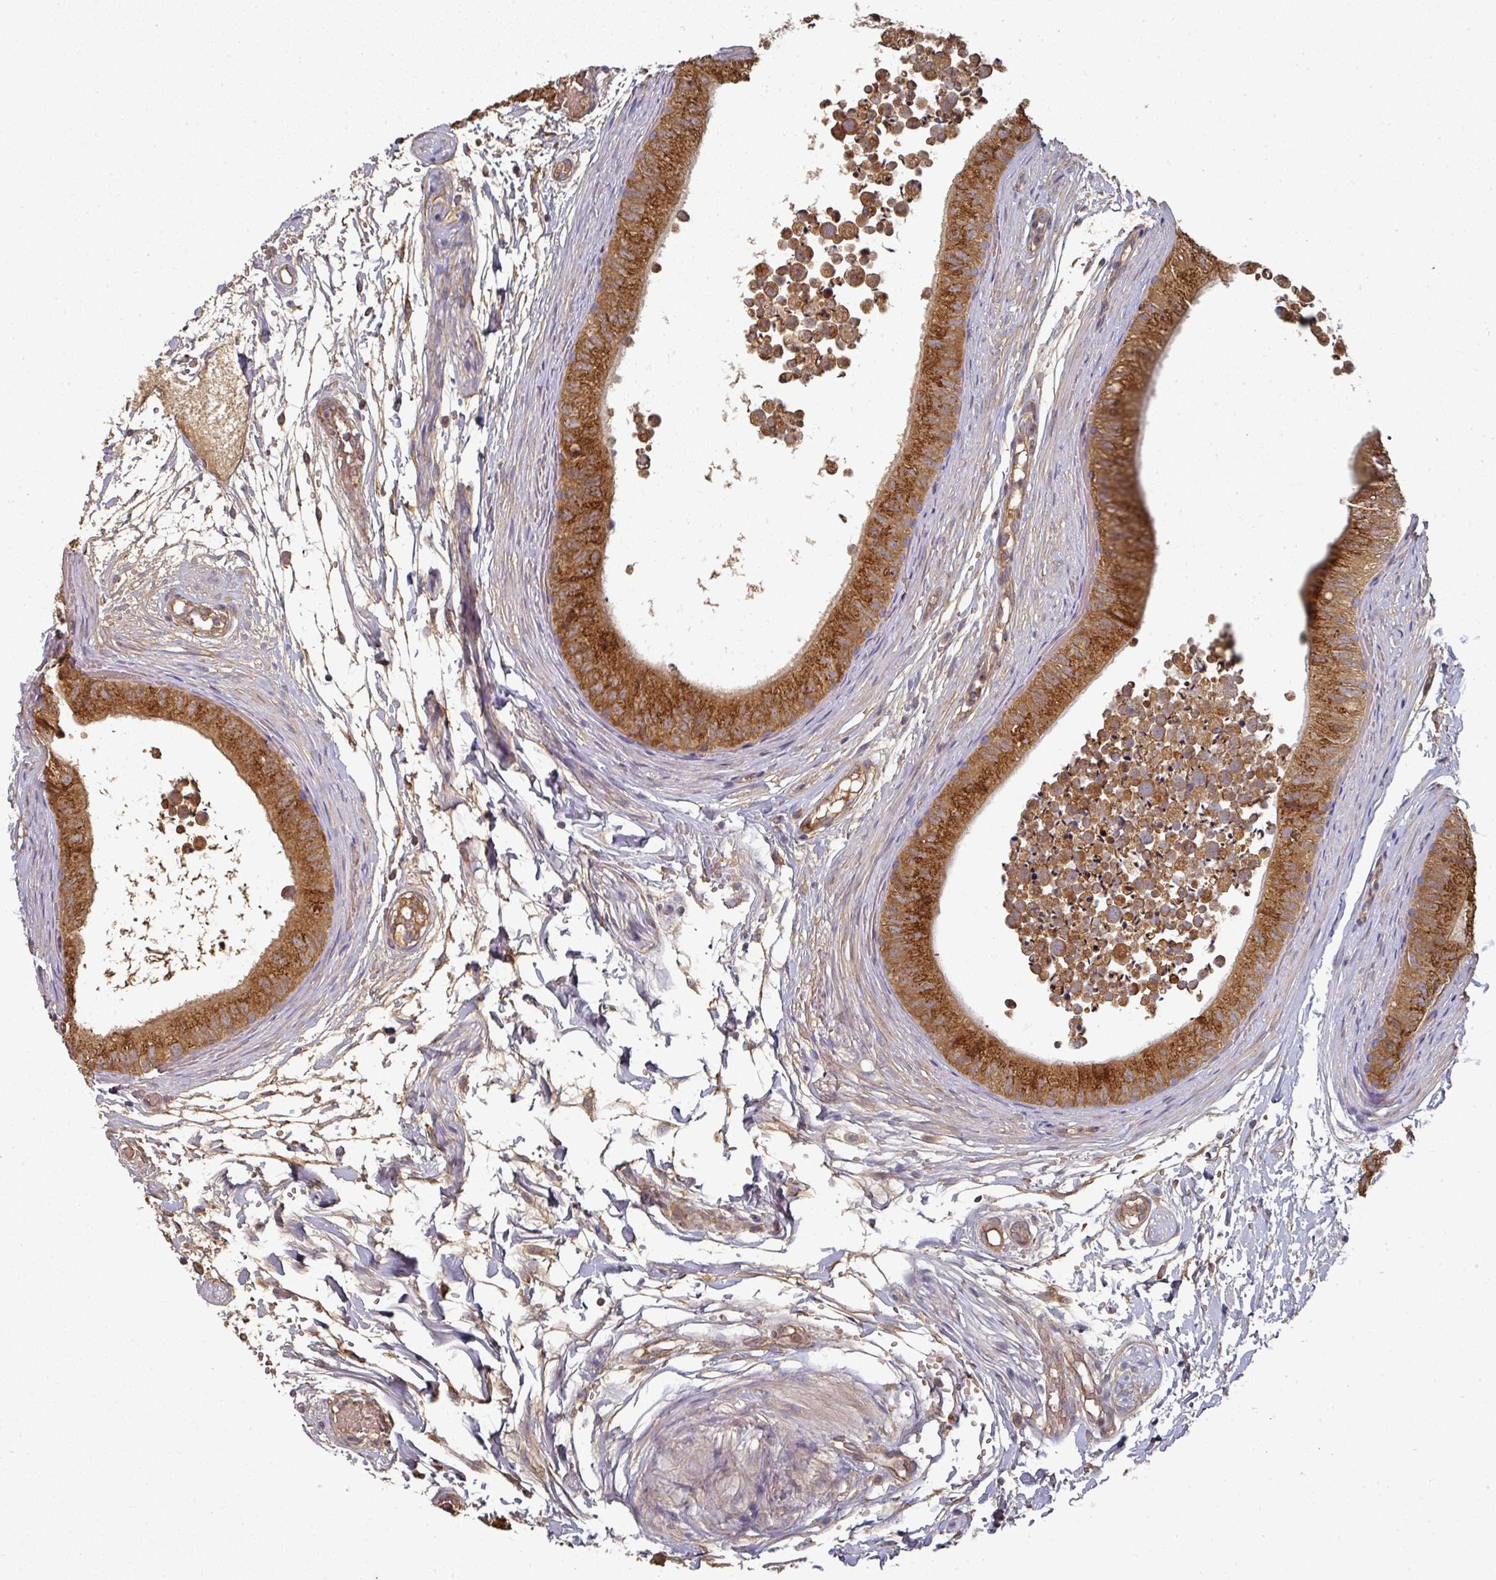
{"staining": {"intensity": "strong", "quantity": ">75%", "location": "cytoplasmic/membranous"}, "tissue": "epididymis", "cell_type": "Glandular cells", "image_type": "normal", "snomed": [{"axis": "morphology", "description": "Normal tissue, NOS"}, {"axis": "topography", "description": "Epididymis"}], "caption": "IHC of unremarkable epididymis displays high levels of strong cytoplasmic/membranous expression in approximately >75% of glandular cells. The staining is performed using DAB (3,3'-diaminobenzidine) brown chromogen to label protein expression. The nuclei are counter-stained blue using hematoxylin.", "gene": "EDEM2", "patient": {"sex": "male", "age": 15}}